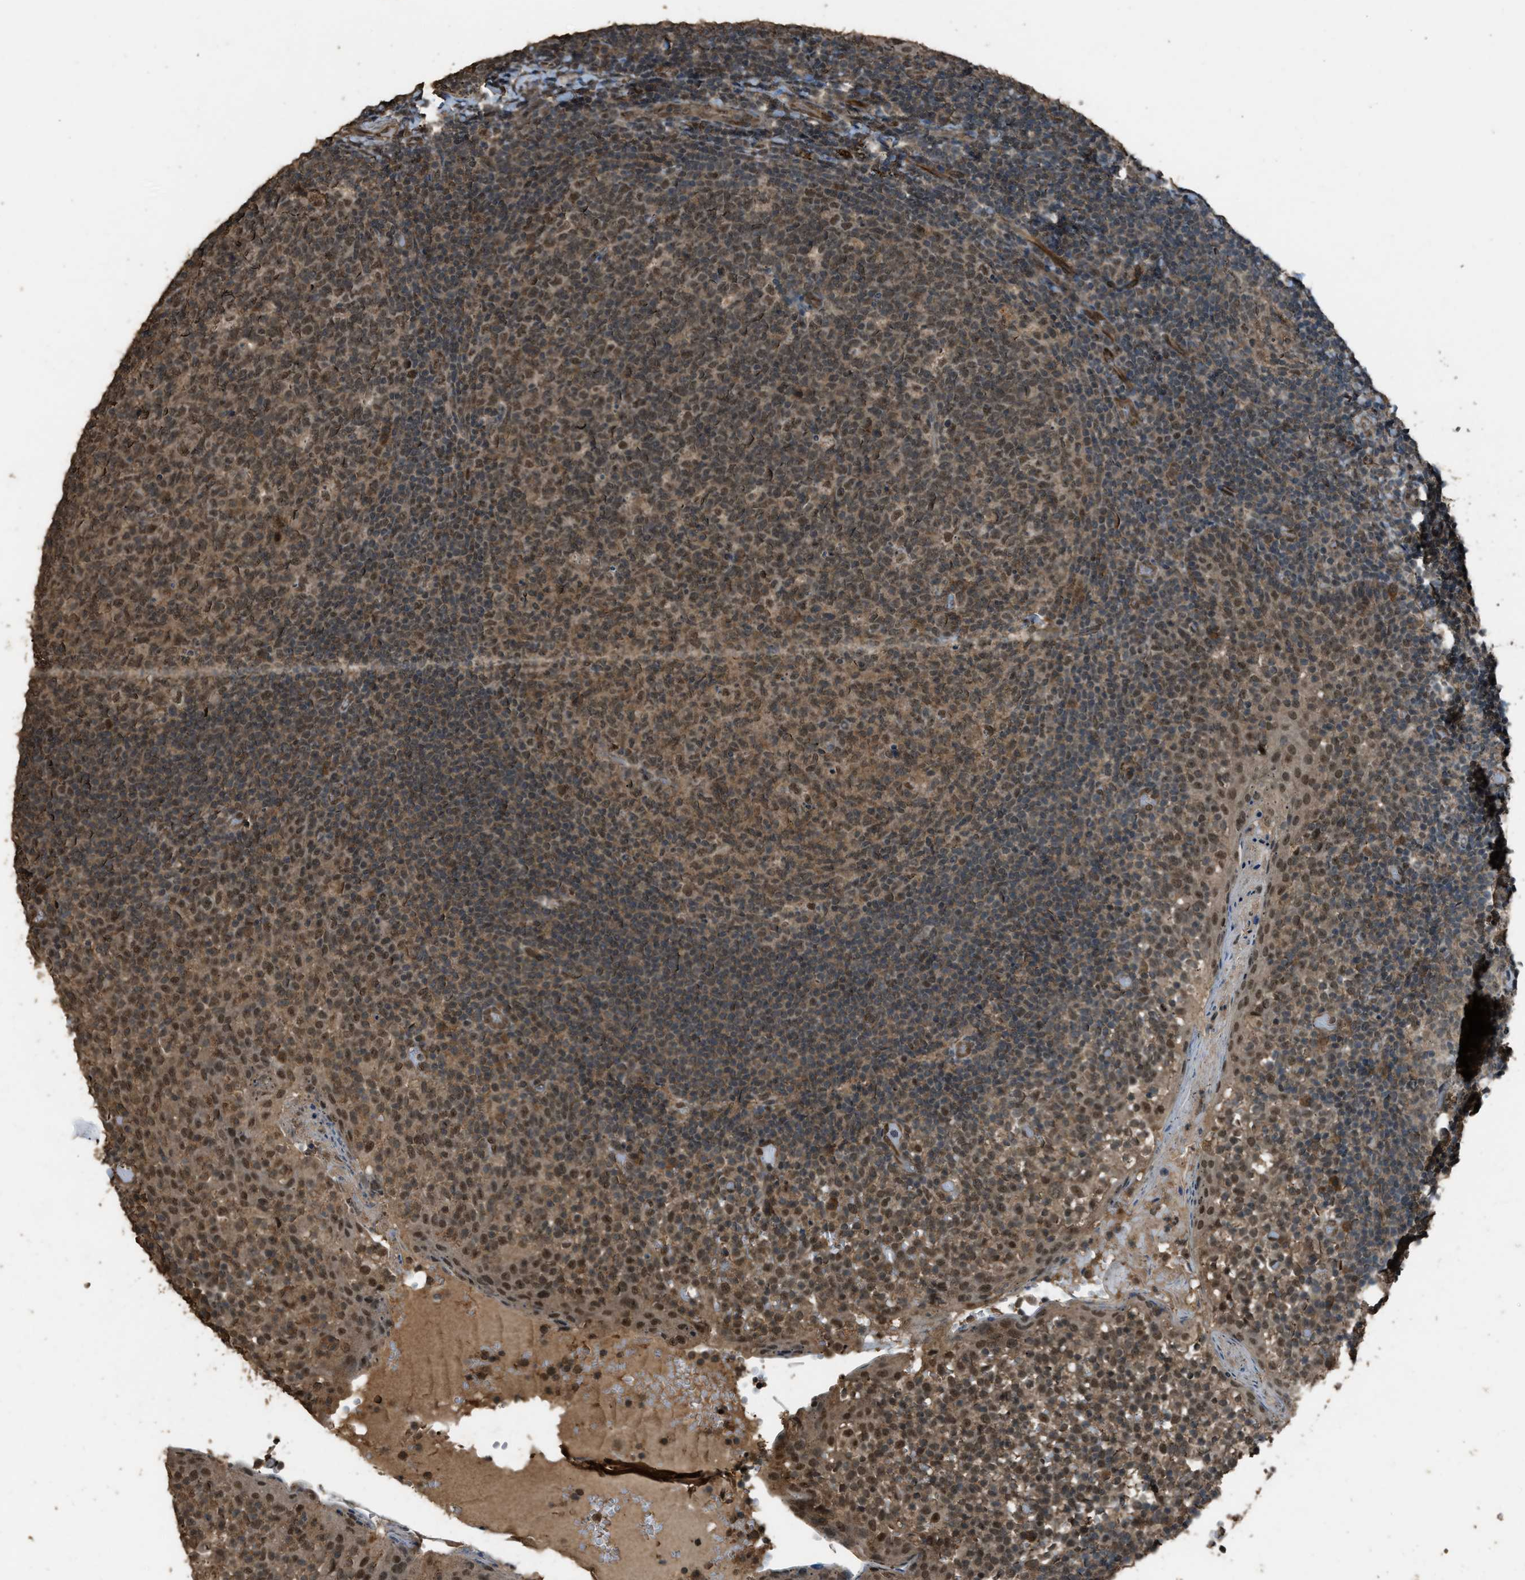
{"staining": {"intensity": "moderate", "quantity": ">75%", "location": "nuclear"}, "tissue": "tonsil", "cell_type": "Germinal center cells", "image_type": "normal", "snomed": [{"axis": "morphology", "description": "Normal tissue, NOS"}, {"axis": "topography", "description": "Tonsil"}], "caption": "High-magnification brightfield microscopy of unremarkable tonsil stained with DAB (3,3'-diaminobenzidine) (brown) and counterstained with hematoxylin (blue). germinal center cells exhibit moderate nuclear staining is present in about>75% of cells. Immunohistochemistry (ihc) stains the protein in brown and the nuclei are stained blue.", "gene": "SERTAD2", "patient": {"sex": "female", "age": 19}}